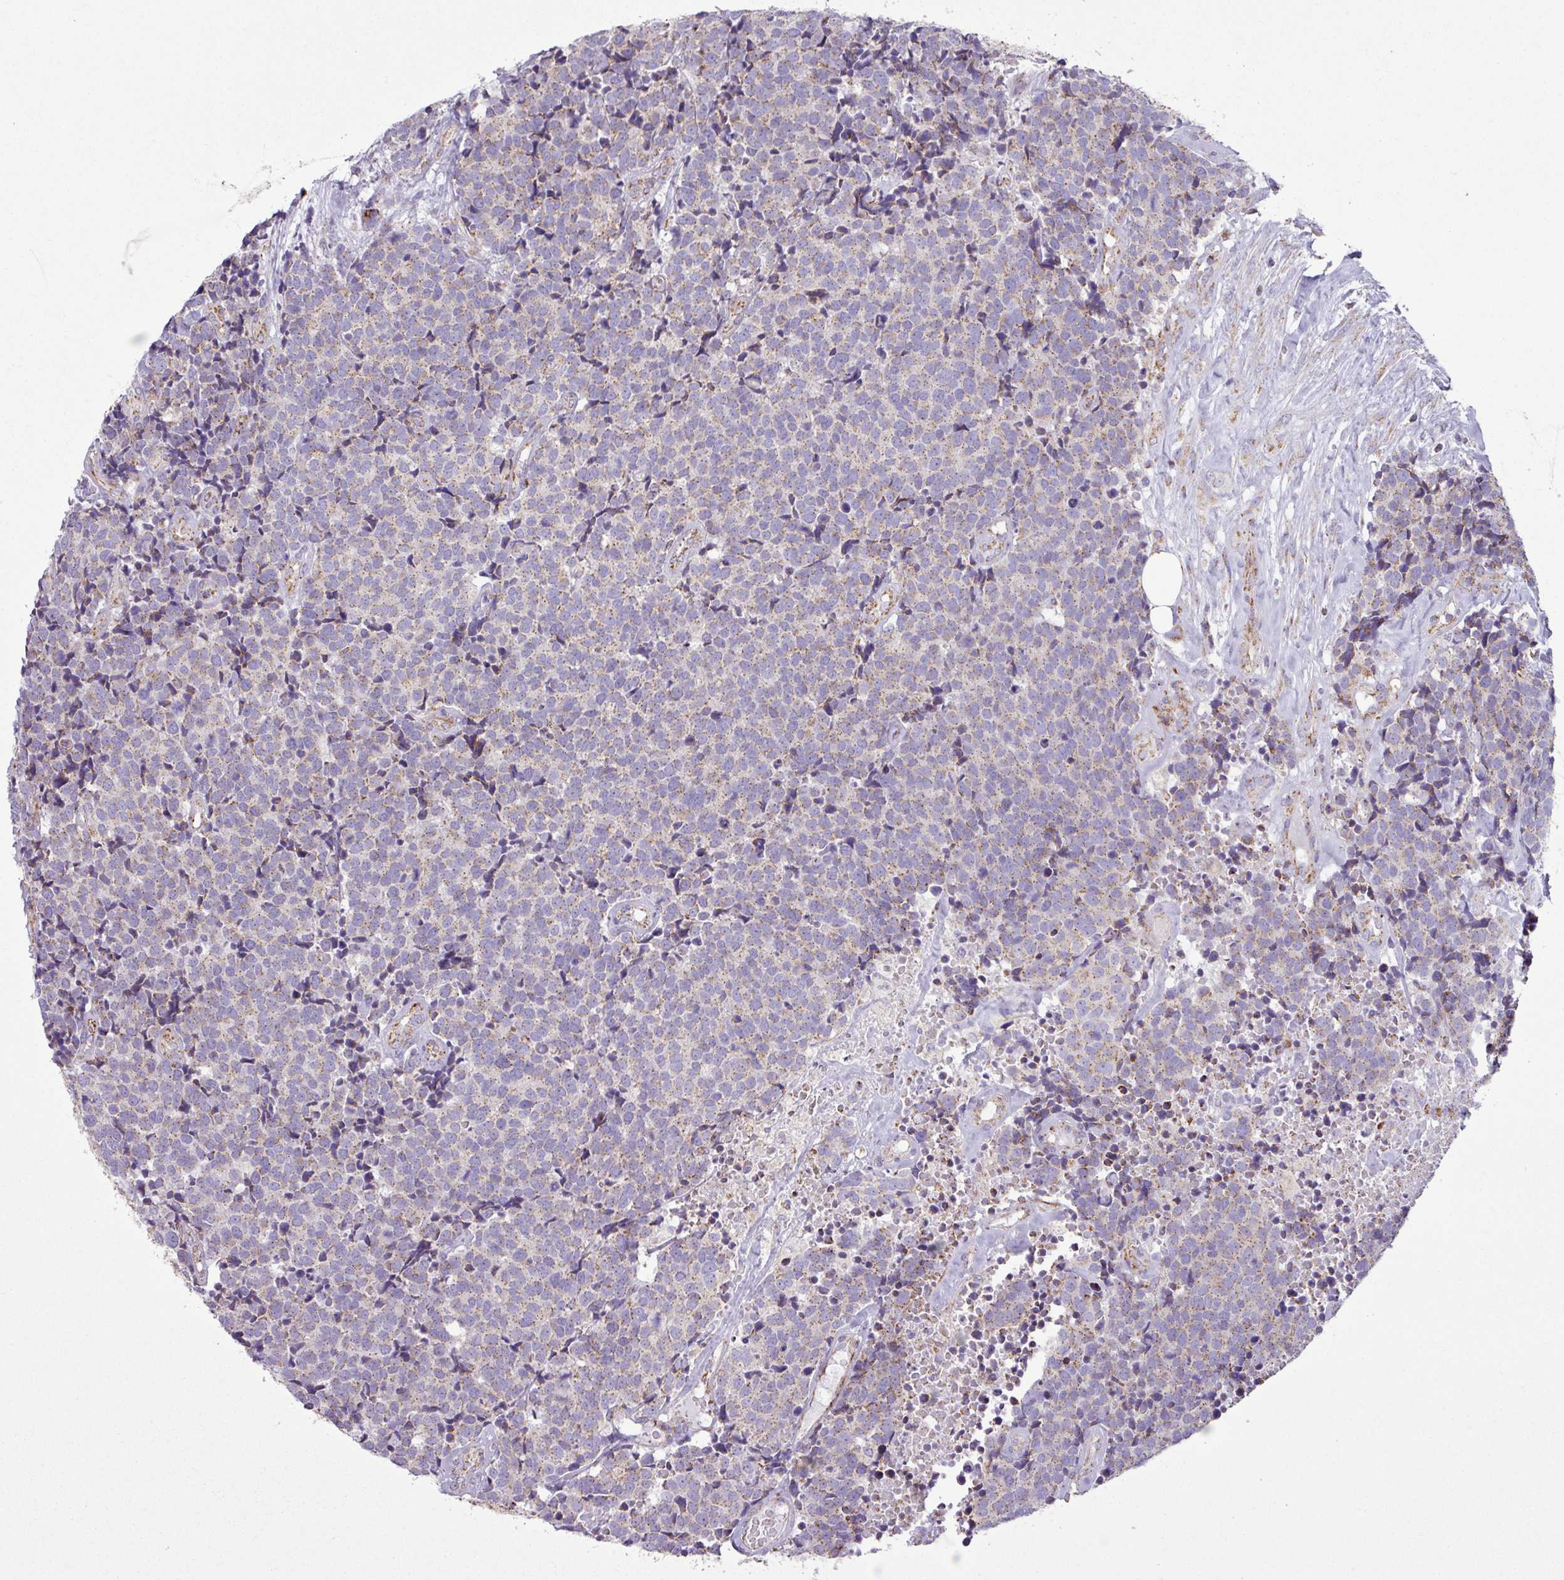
{"staining": {"intensity": "weak", "quantity": ">75%", "location": "cytoplasmic/membranous"}, "tissue": "carcinoid", "cell_type": "Tumor cells", "image_type": "cancer", "snomed": [{"axis": "morphology", "description": "Carcinoid, malignant, NOS"}, {"axis": "topography", "description": "Skin"}], "caption": "Human carcinoid stained with a brown dye reveals weak cytoplasmic/membranous positive staining in approximately >75% of tumor cells.", "gene": "ZNF81", "patient": {"sex": "female", "age": 79}}